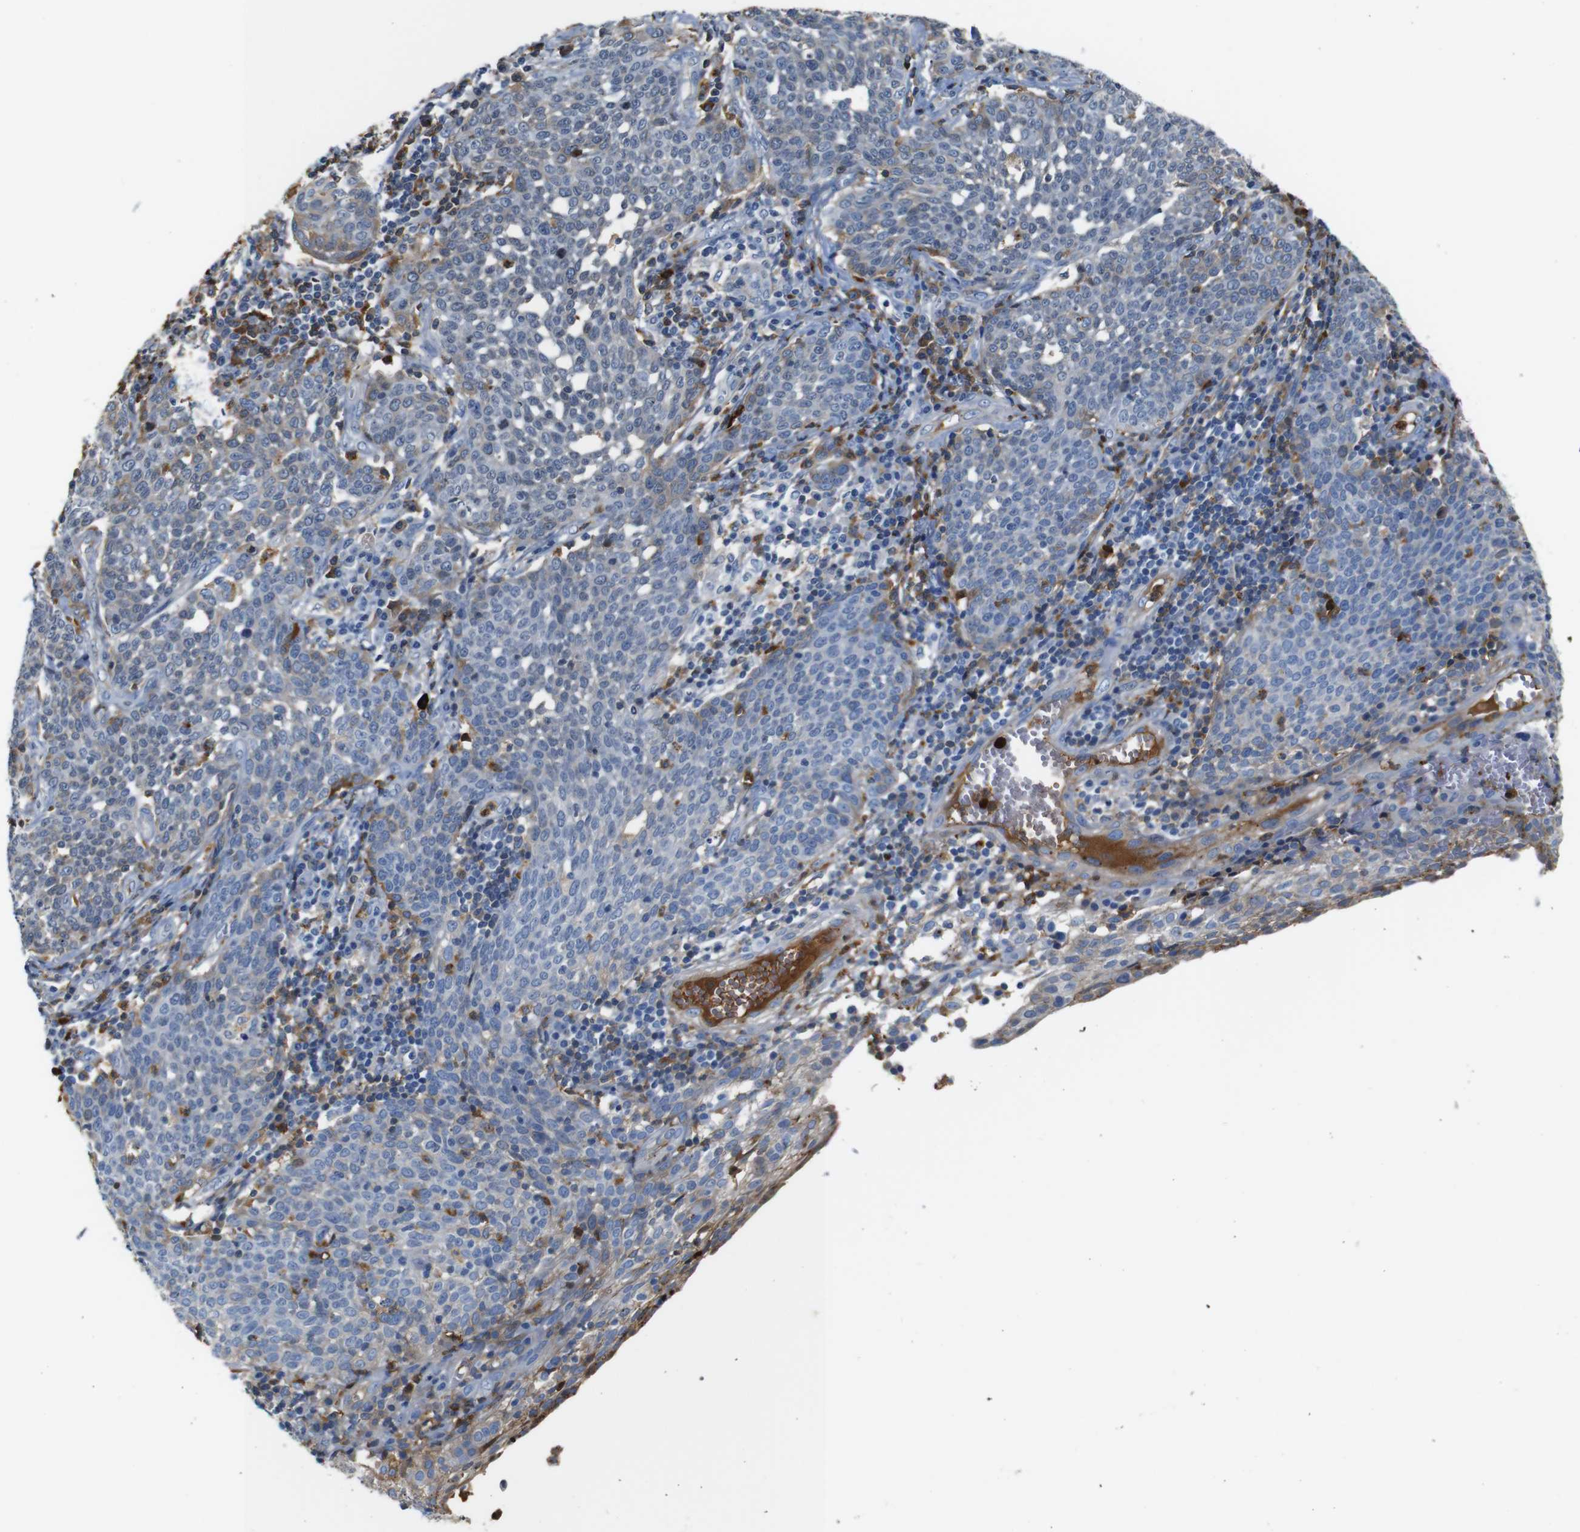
{"staining": {"intensity": "moderate", "quantity": "<25%", "location": "cytoplasmic/membranous"}, "tissue": "cervical cancer", "cell_type": "Tumor cells", "image_type": "cancer", "snomed": [{"axis": "morphology", "description": "Squamous cell carcinoma, NOS"}, {"axis": "topography", "description": "Cervix"}], "caption": "Immunohistochemical staining of squamous cell carcinoma (cervical) shows low levels of moderate cytoplasmic/membranous protein positivity in approximately <25% of tumor cells. The protein is shown in brown color, while the nuclei are stained blue.", "gene": "SERPINA1", "patient": {"sex": "female", "age": 34}}